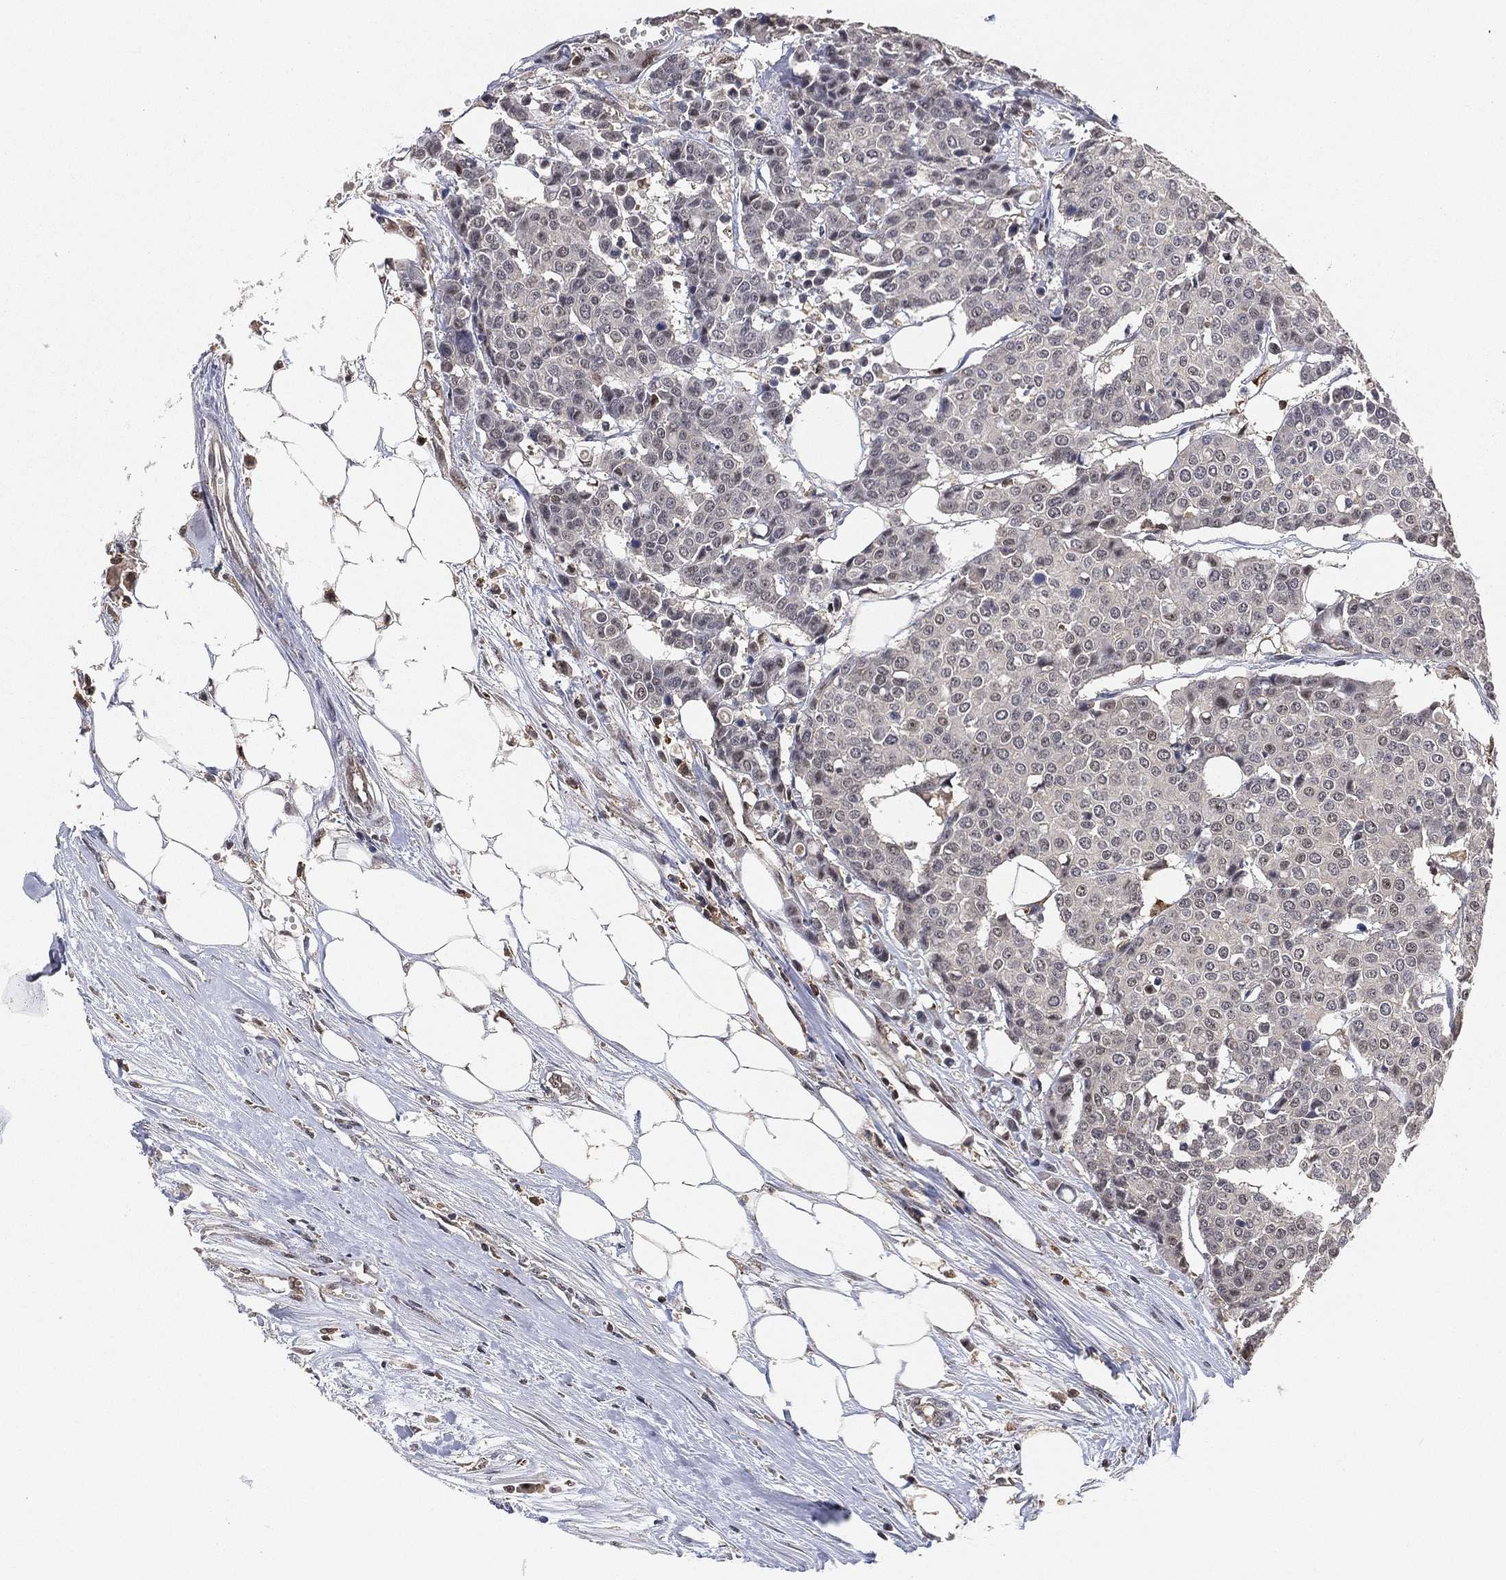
{"staining": {"intensity": "negative", "quantity": "none", "location": "none"}, "tissue": "carcinoid", "cell_type": "Tumor cells", "image_type": "cancer", "snomed": [{"axis": "morphology", "description": "Carcinoid, malignant, NOS"}, {"axis": "topography", "description": "Colon"}], "caption": "Carcinoid stained for a protein using IHC exhibits no positivity tumor cells.", "gene": "WDR26", "patient": {"sex": "male", "age": 81}}